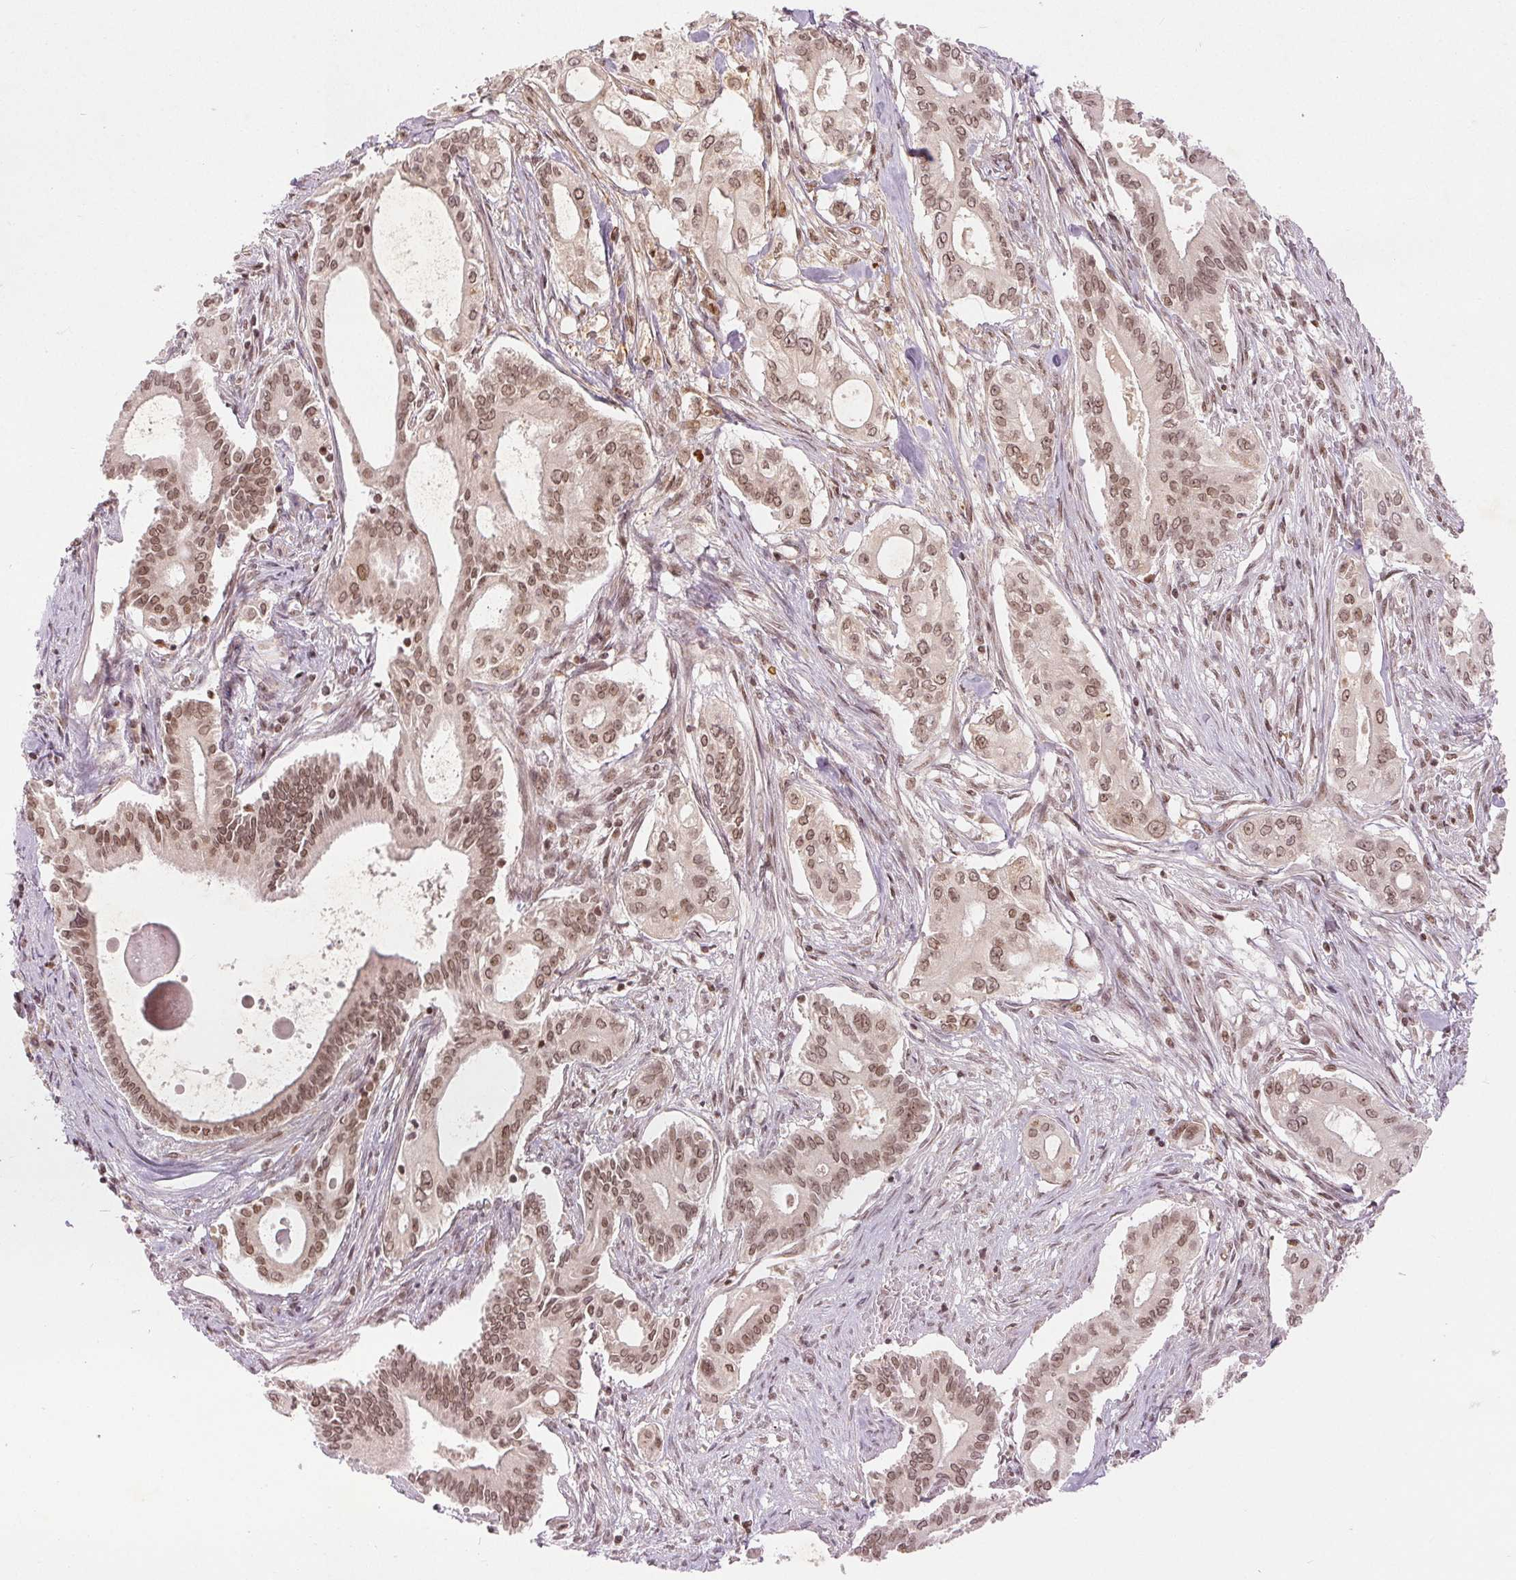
{"staining": {"intensity": "moderate", "quantity": ">75%", "location": "nuclear"}, "tissue": "pancreatic cancer", "cell_type": "Tumor cells", "image_type": "cancer", "snomed": [{"axis": "morphology", "description": "Adenocarcinoma, NOS"}, {"axis": "topography", "description": "Pancreas"}], "caption": "Immunohistochemistry (IHC) of human pancreatic adenocarcinoma reveals medium levels of moderate nuclear expression in approximately >75% of tumor cells.", "gene": "DEK", "patient": {"sex": "female", "age": 68}}